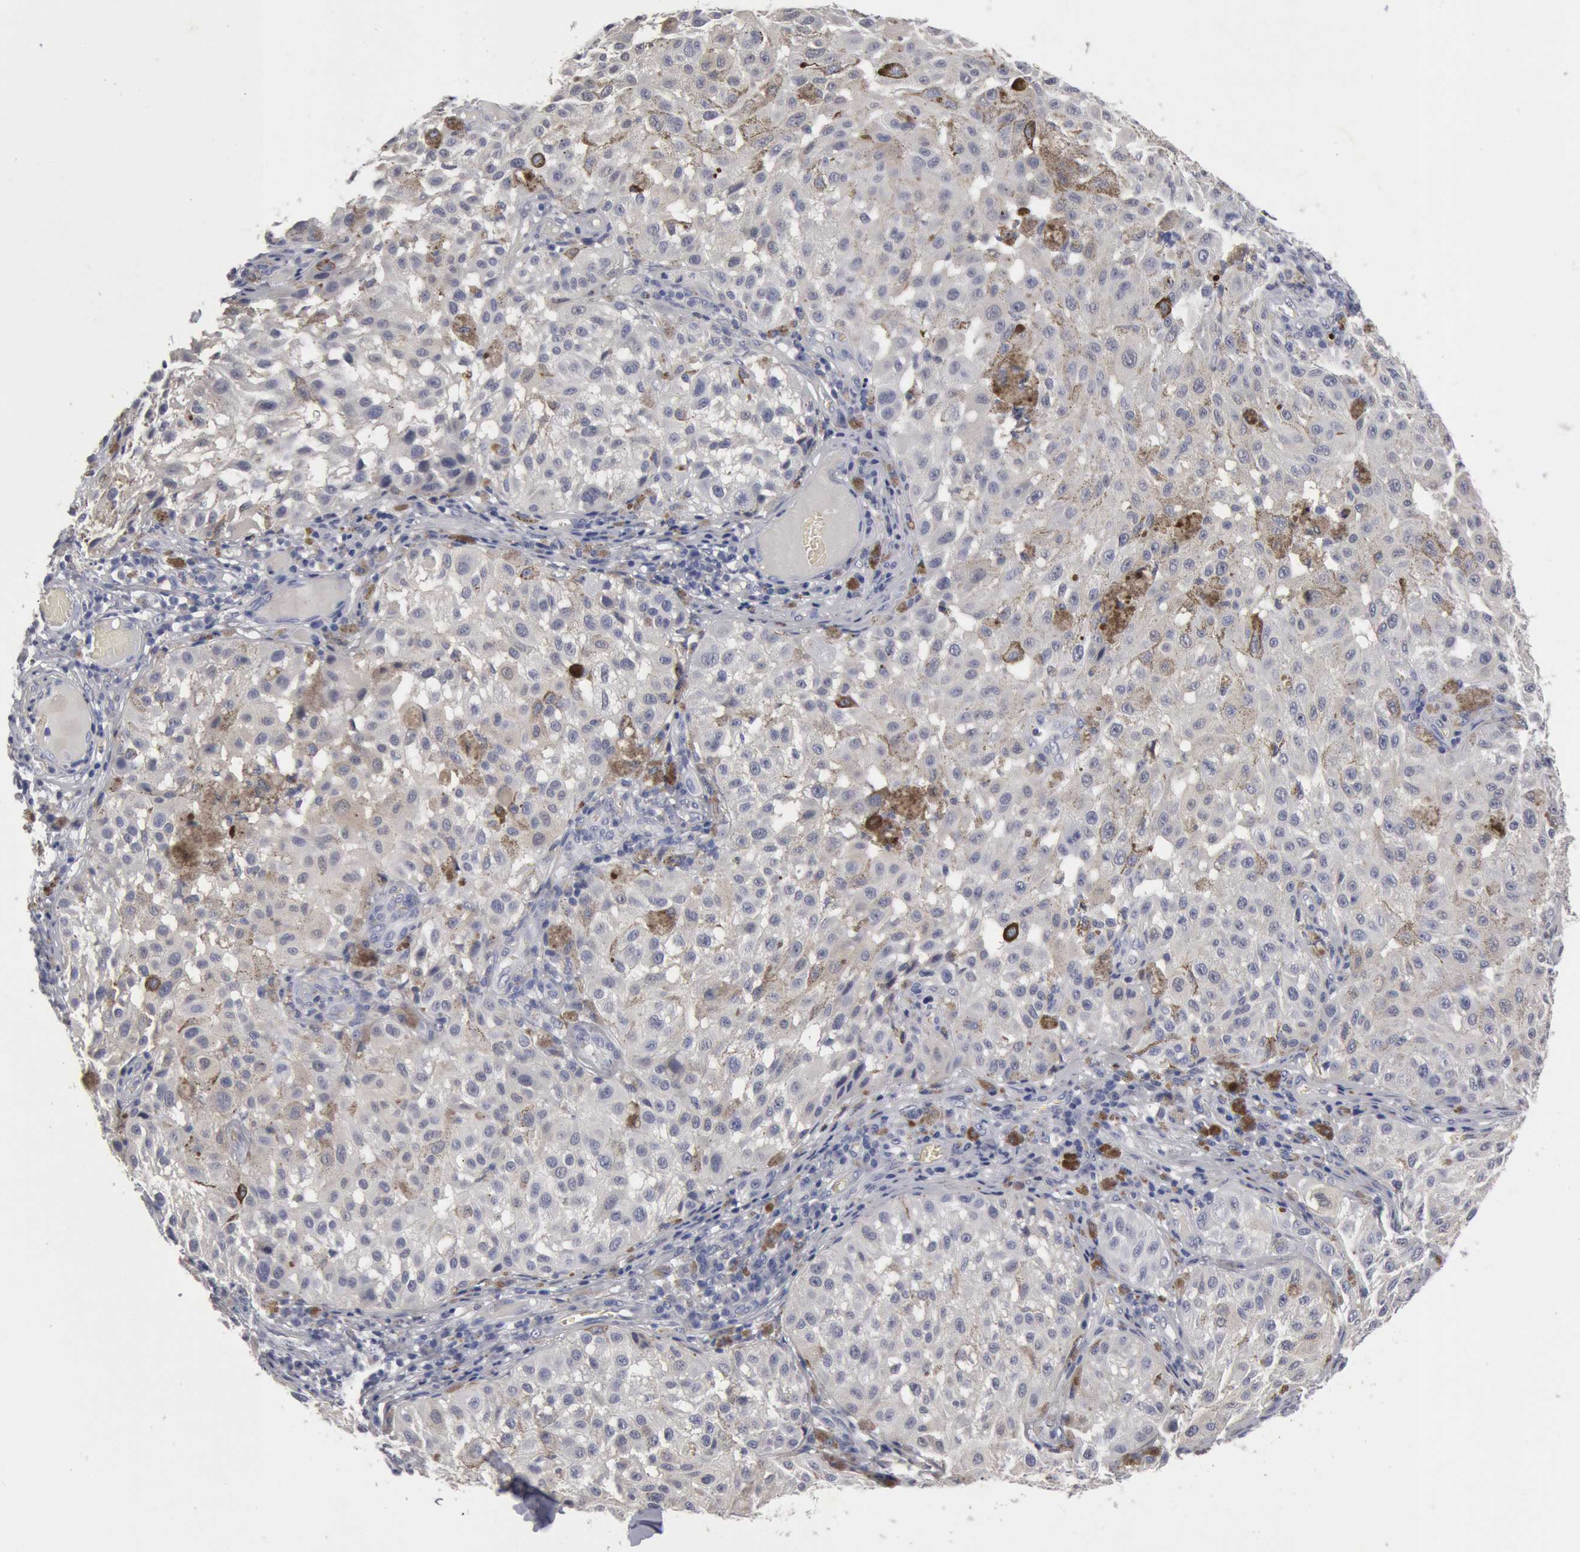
{"staining": {"intensity": "weak", "quantity": "<25%", "location": "cytoplasmic/membranous"}, "tissue": "melanoma", "cell_type": "Tumor cells", "image_type": "cancer", "snomed": [{"axis": "morphology", "description": "Malignant melanoma, NOS"}, {"axis": "topography", "description": "Skin"}], "caption": "An IHC image of melanoma is shown. There is no staining in tumor cells of melanoma.", "gene": "FOXA2", "patient": {"sex": "female", "age": 64}}